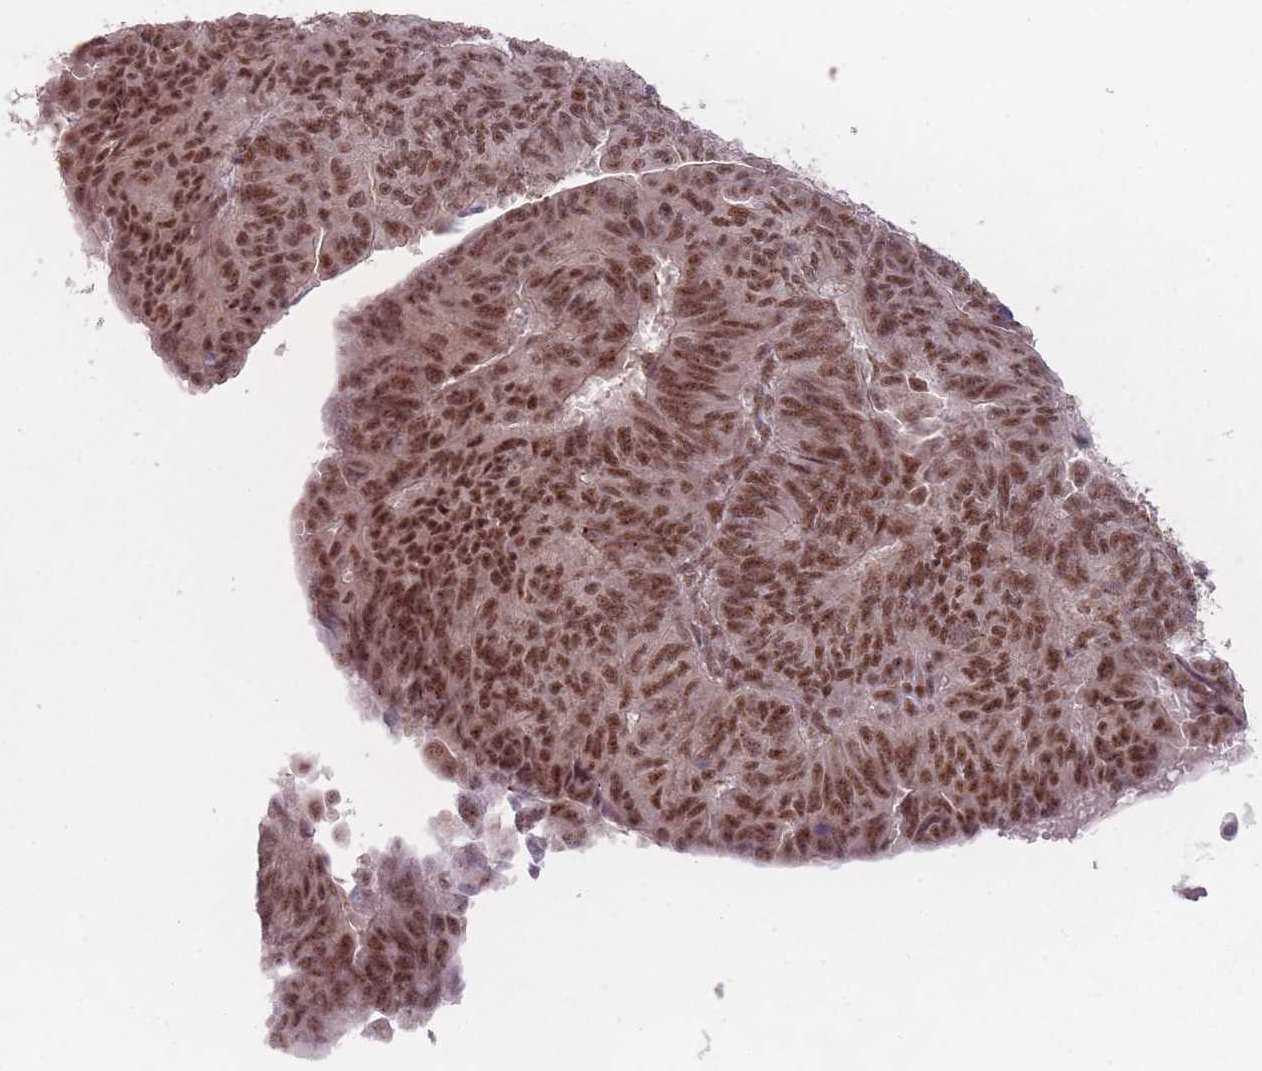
{"staining": {"intensity": "moderate", "quantity": ">75%", "location": "nuclear"}, "tissue": "endometrial cancer", "cell_type": "Tumor cells", "image_type": "cancer", "snomed": [{"axis": "morphology", "description": "Adenocarcinoma, NOS"}, {"axis": "topography", "description": "Endometrium"}], "caption": "Human endometrial cancer stained with a protein marker exhibits moderate staining in tumor cells.", "gene": "ZC3H14", "patient": {"sex": "female", "age": 32}}